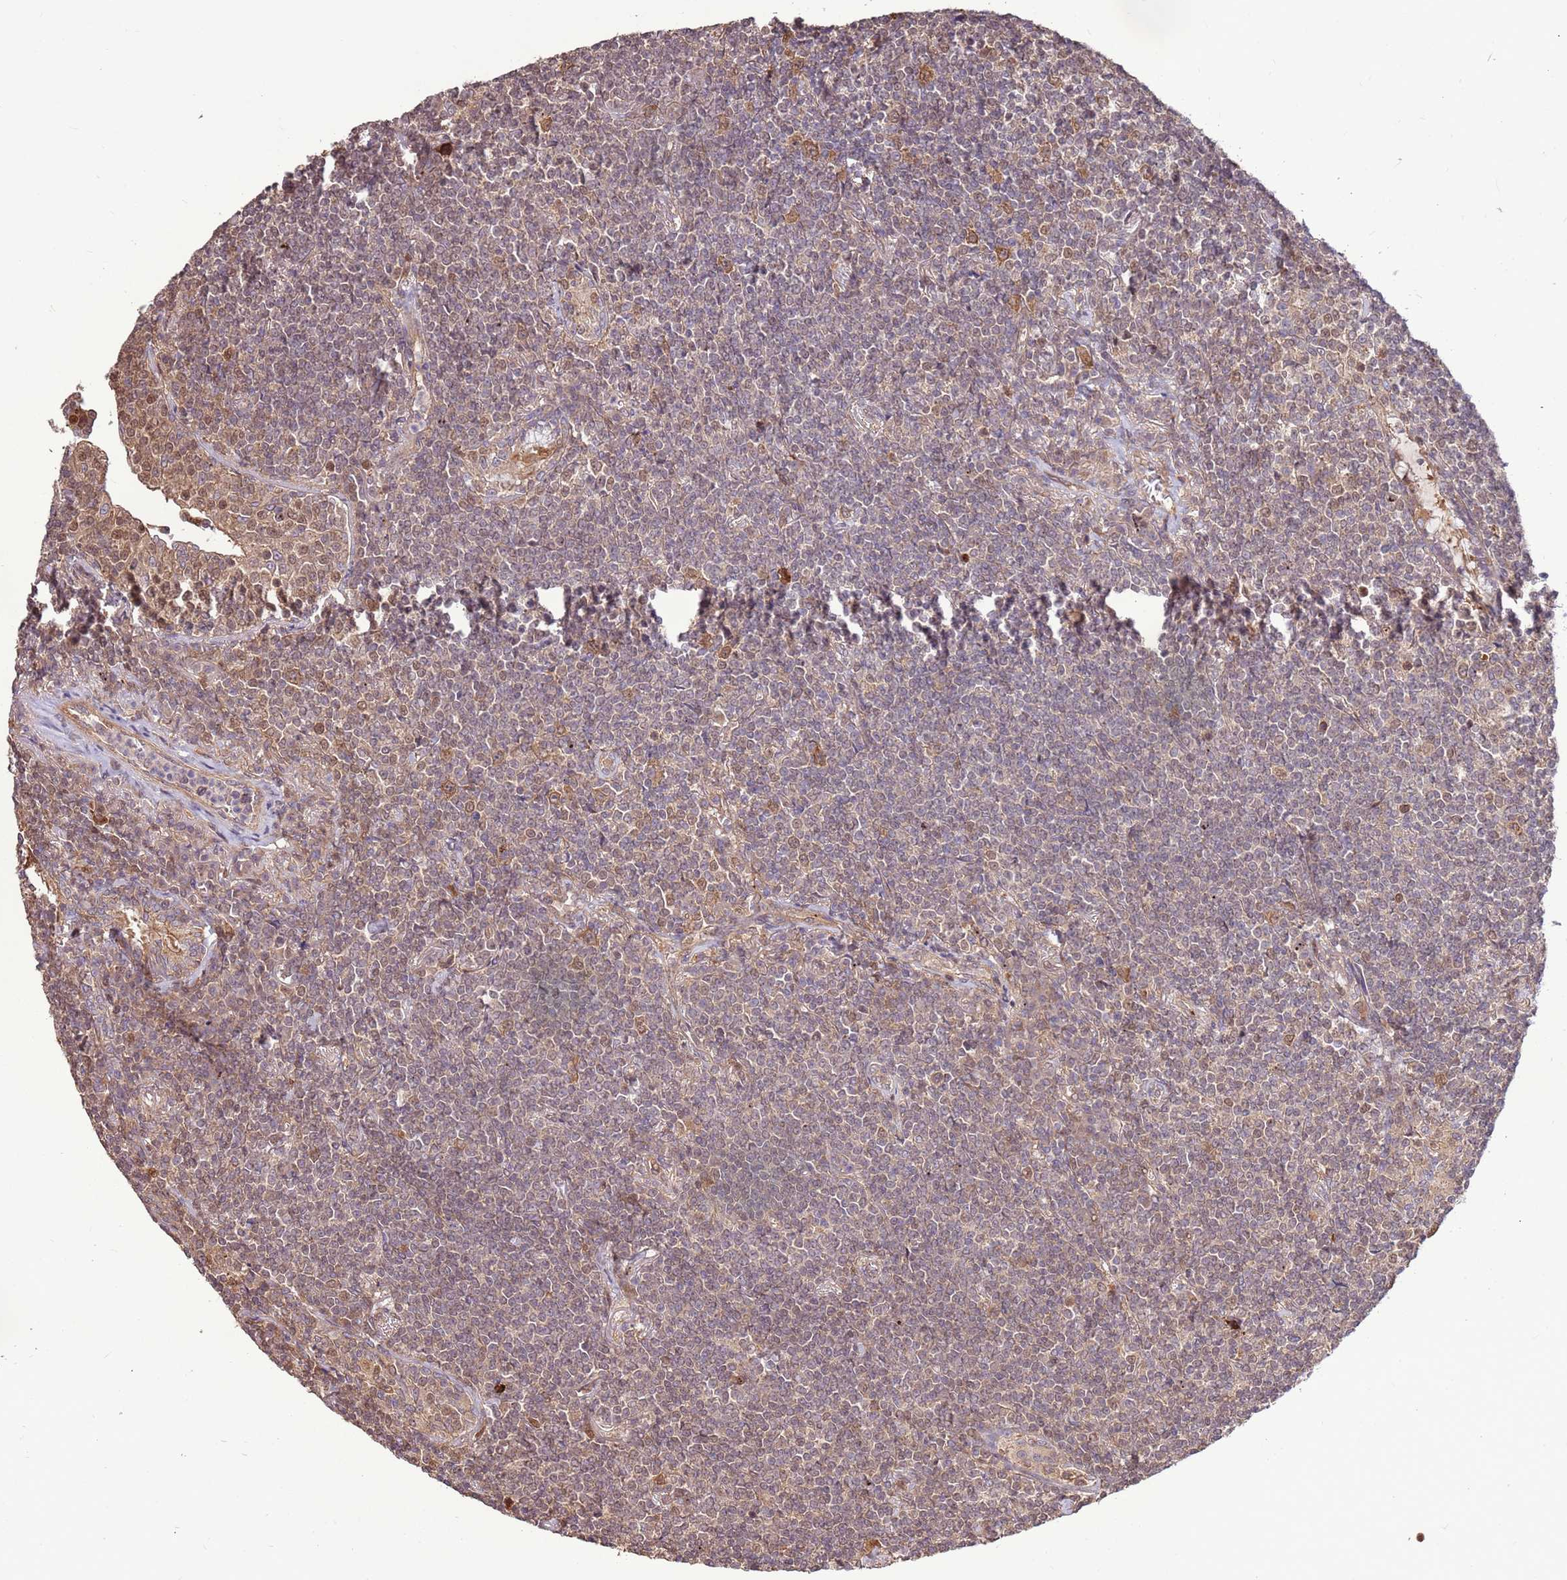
{"staining": {"intensity": "weak", "quantity": ">75%", "location": "nuclear"}, "tissue": "lymphoma", "cell_type": "Tumor cells", "image_type": "cancer", "snomed": [{"axis": "morphology", "description": "Malignant lymphoma, non-Hodgkin's type, Low grade"}, {"axis": "topography", "description": "Lung"}], "caption": "Brown immunohistochemical staining in human malignant lymphoma, non-Hodgkin's type (low-grade) reveals weak nuclear positivity in approximately >75% of tumor cells.", "gene": "CCDC112", "patient": {"sex": "female", "age": 71}}